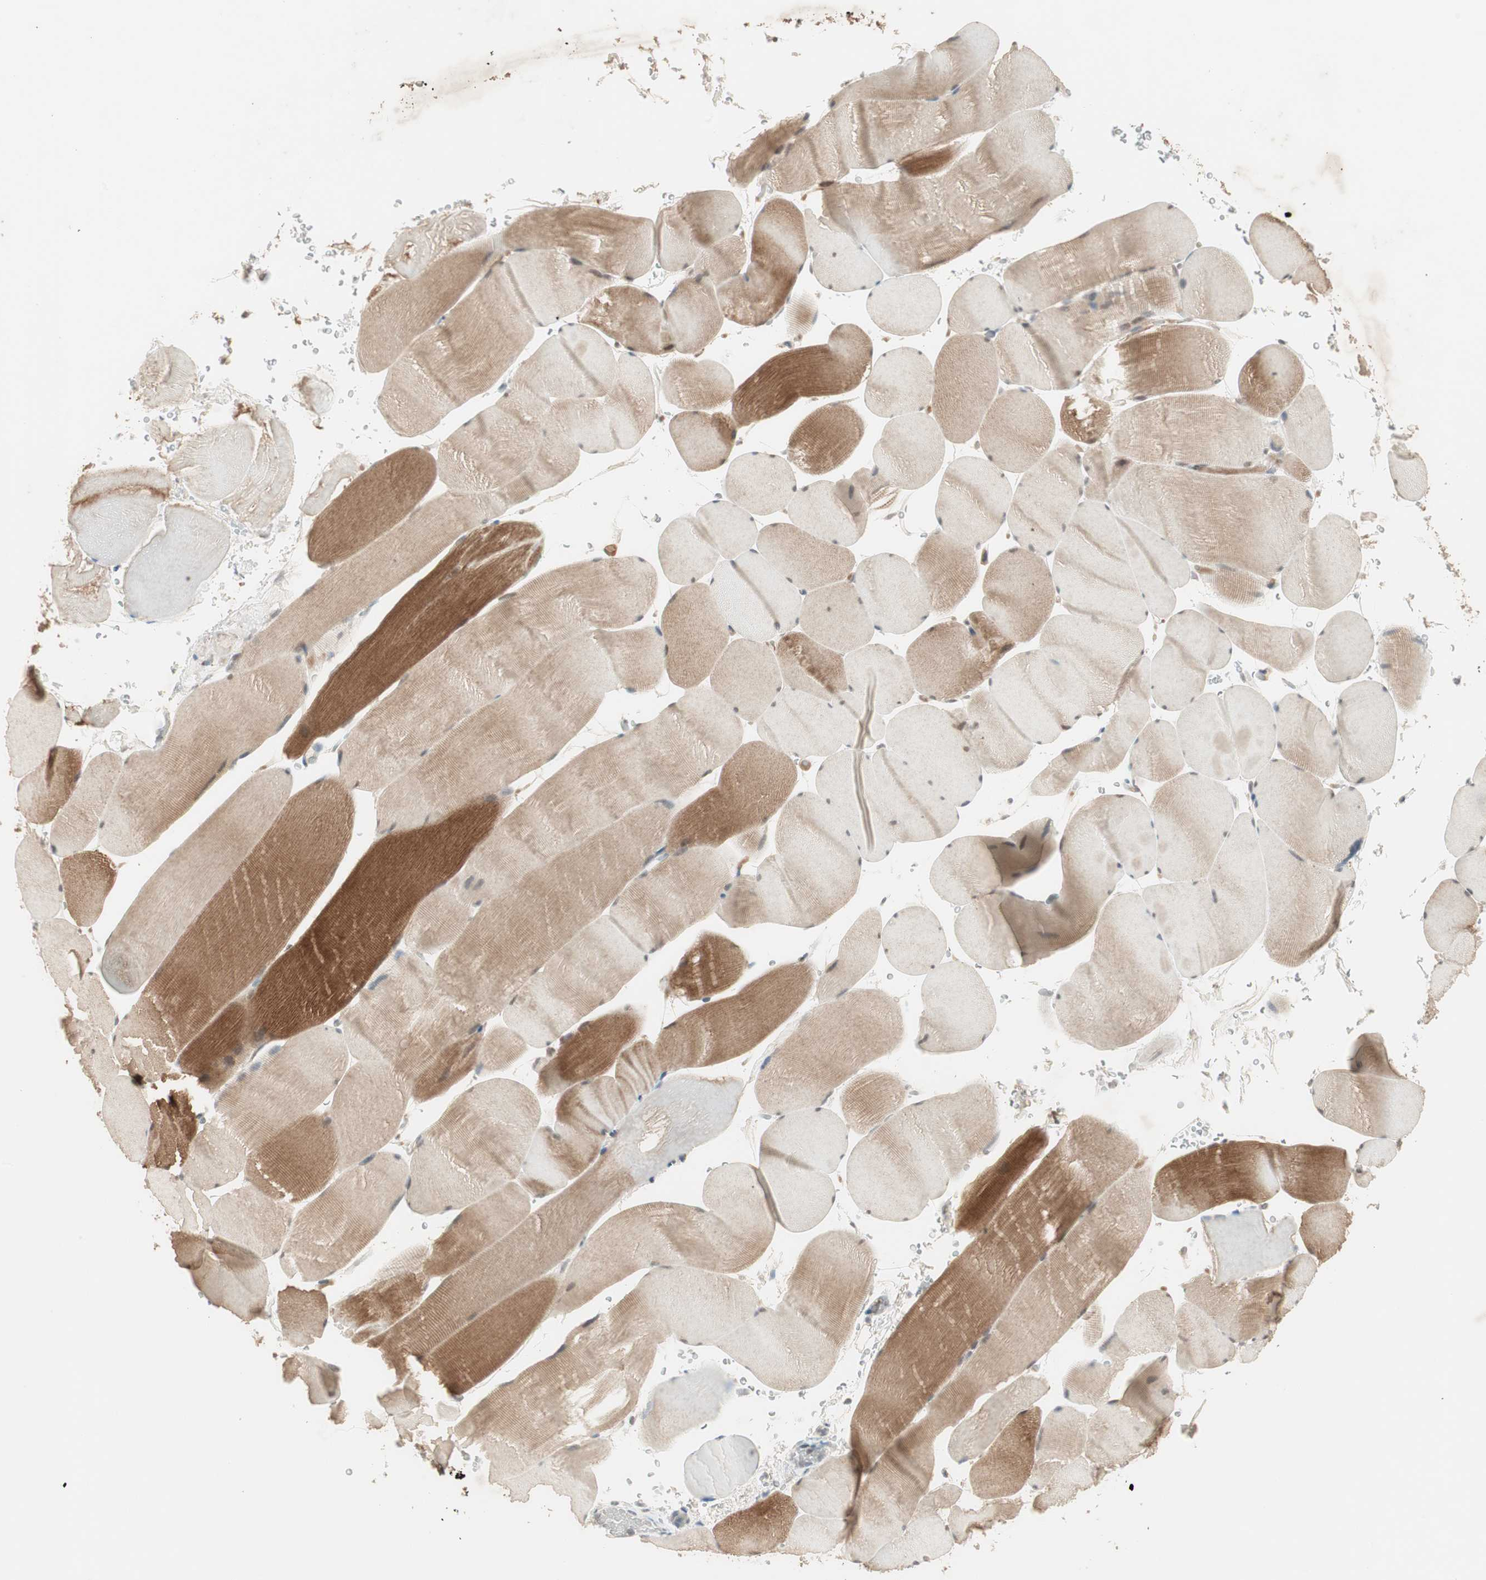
{"staining": {"intensity": "strong", "quantity": "<25%", "location": "cytoplasmic/membranous"}, "tissue": "skeletal muscle", "cell_type": "Myocytes", "image_type": "normal", "snomed": [{"axis": "morphology", "description": "Normal tissue, NOS"}, {"axis": "topography", "description": "Skeletal muscle"}], "caption": "Myocytes reveal medium levels of strong cytoplasmic/membranous expression in approximately <25% of cells in unremarkable human skeletal muscle. (DAB (3,3'-diaminobenzidine) IHC with brightfield microscopy, high magnification).", "gene": "RNGTT", "patient": {"sex": "male", "age": 62}}